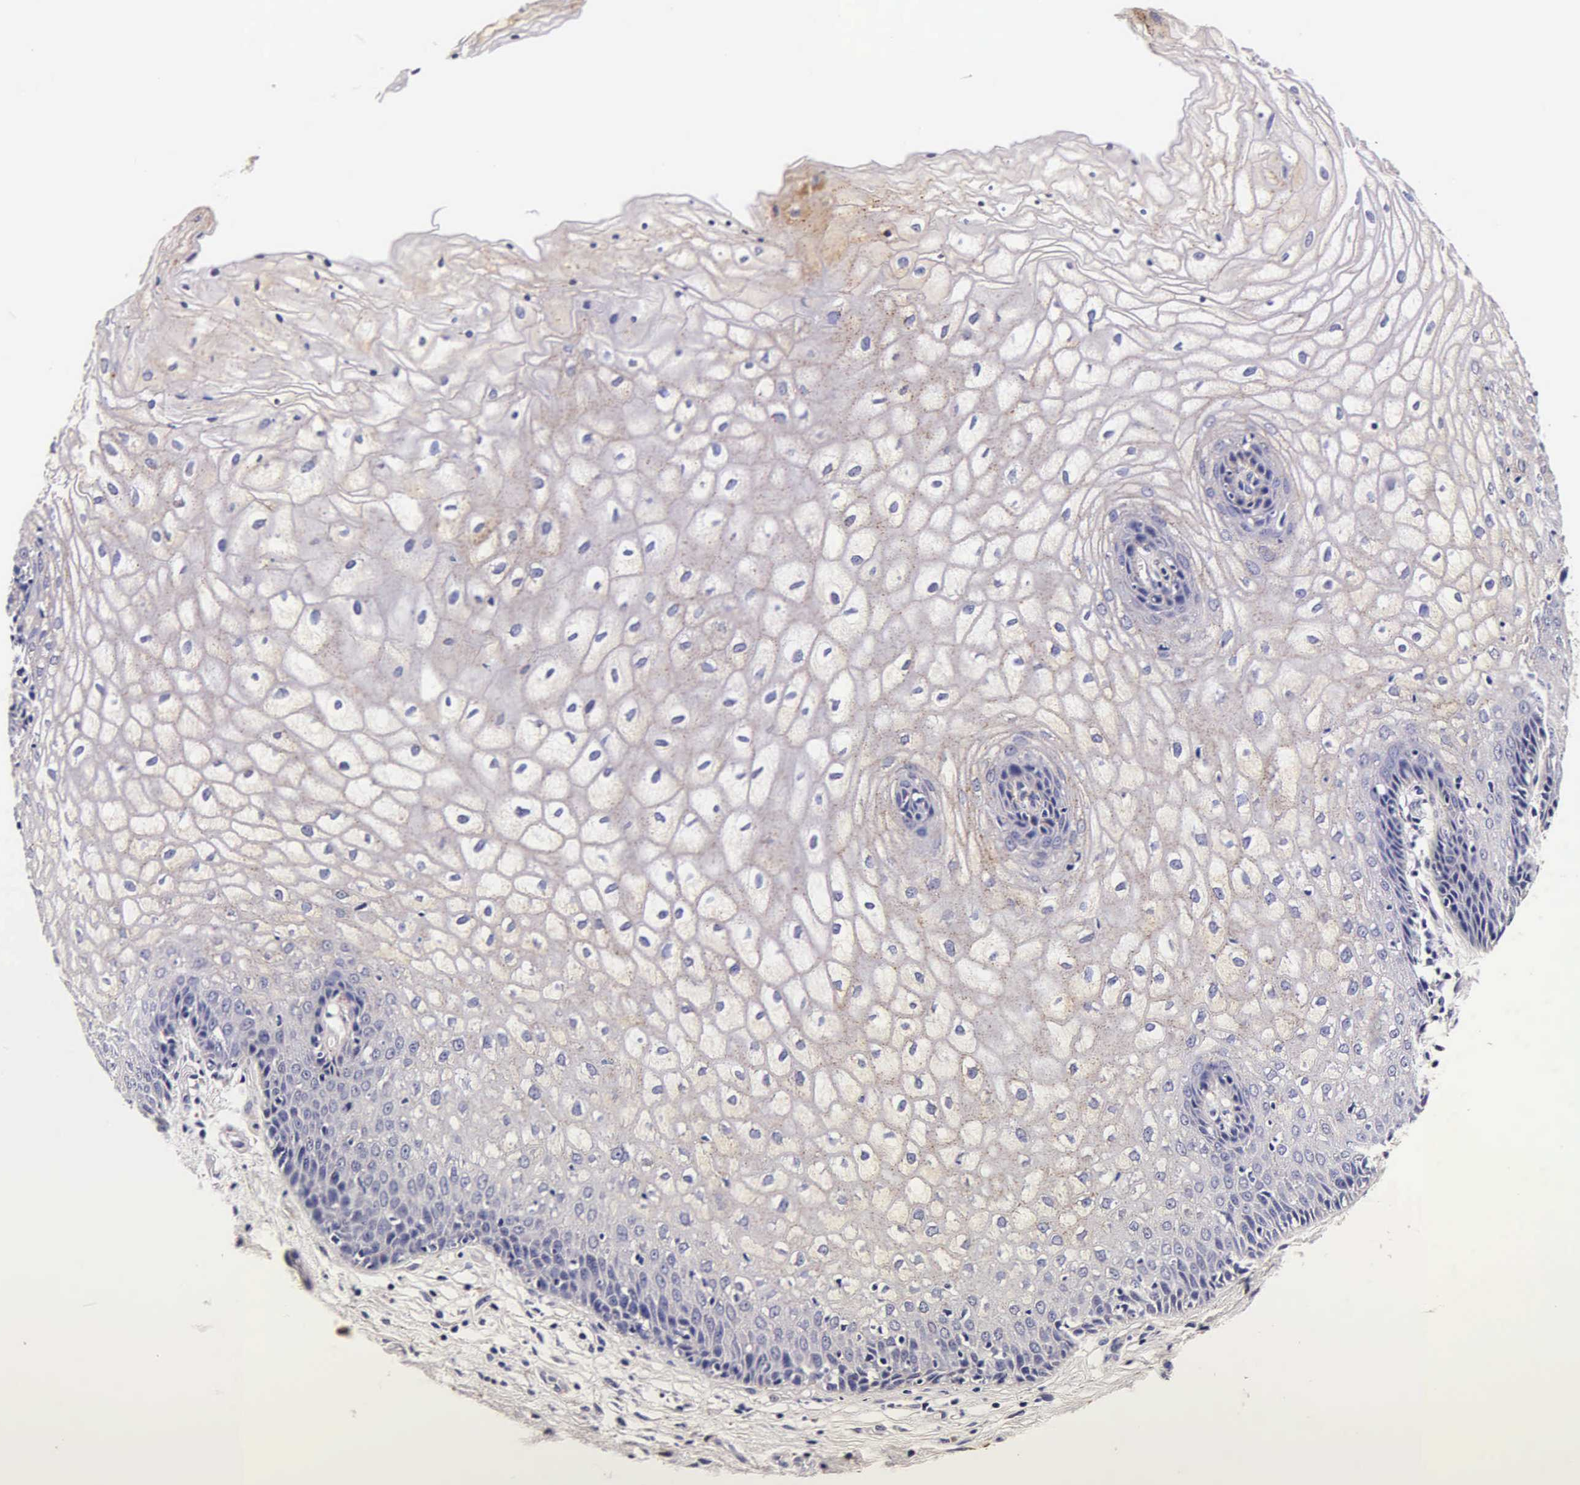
{"staining": {"intensity": "moderate", "quantity": "25%-75%", "location": "cytoplasmic/membranous"}, "tissue": "vagina", "cell_type": "Squamous epithelial cells", "image_type": "normal", "snomed": [{"axis": "morphology", "description": "Normal tissue, NOS"}, {"axis": "topography", "description": "Vagina"}], "caption": "Squamous epithelial cells display medium levels of moderate cytoplasmic/membranous positivity in approximately 25%-75% of cells in unremarkable vagina.", "gene": "CTSB", "patient": {"sex": "female", "age": 34}}